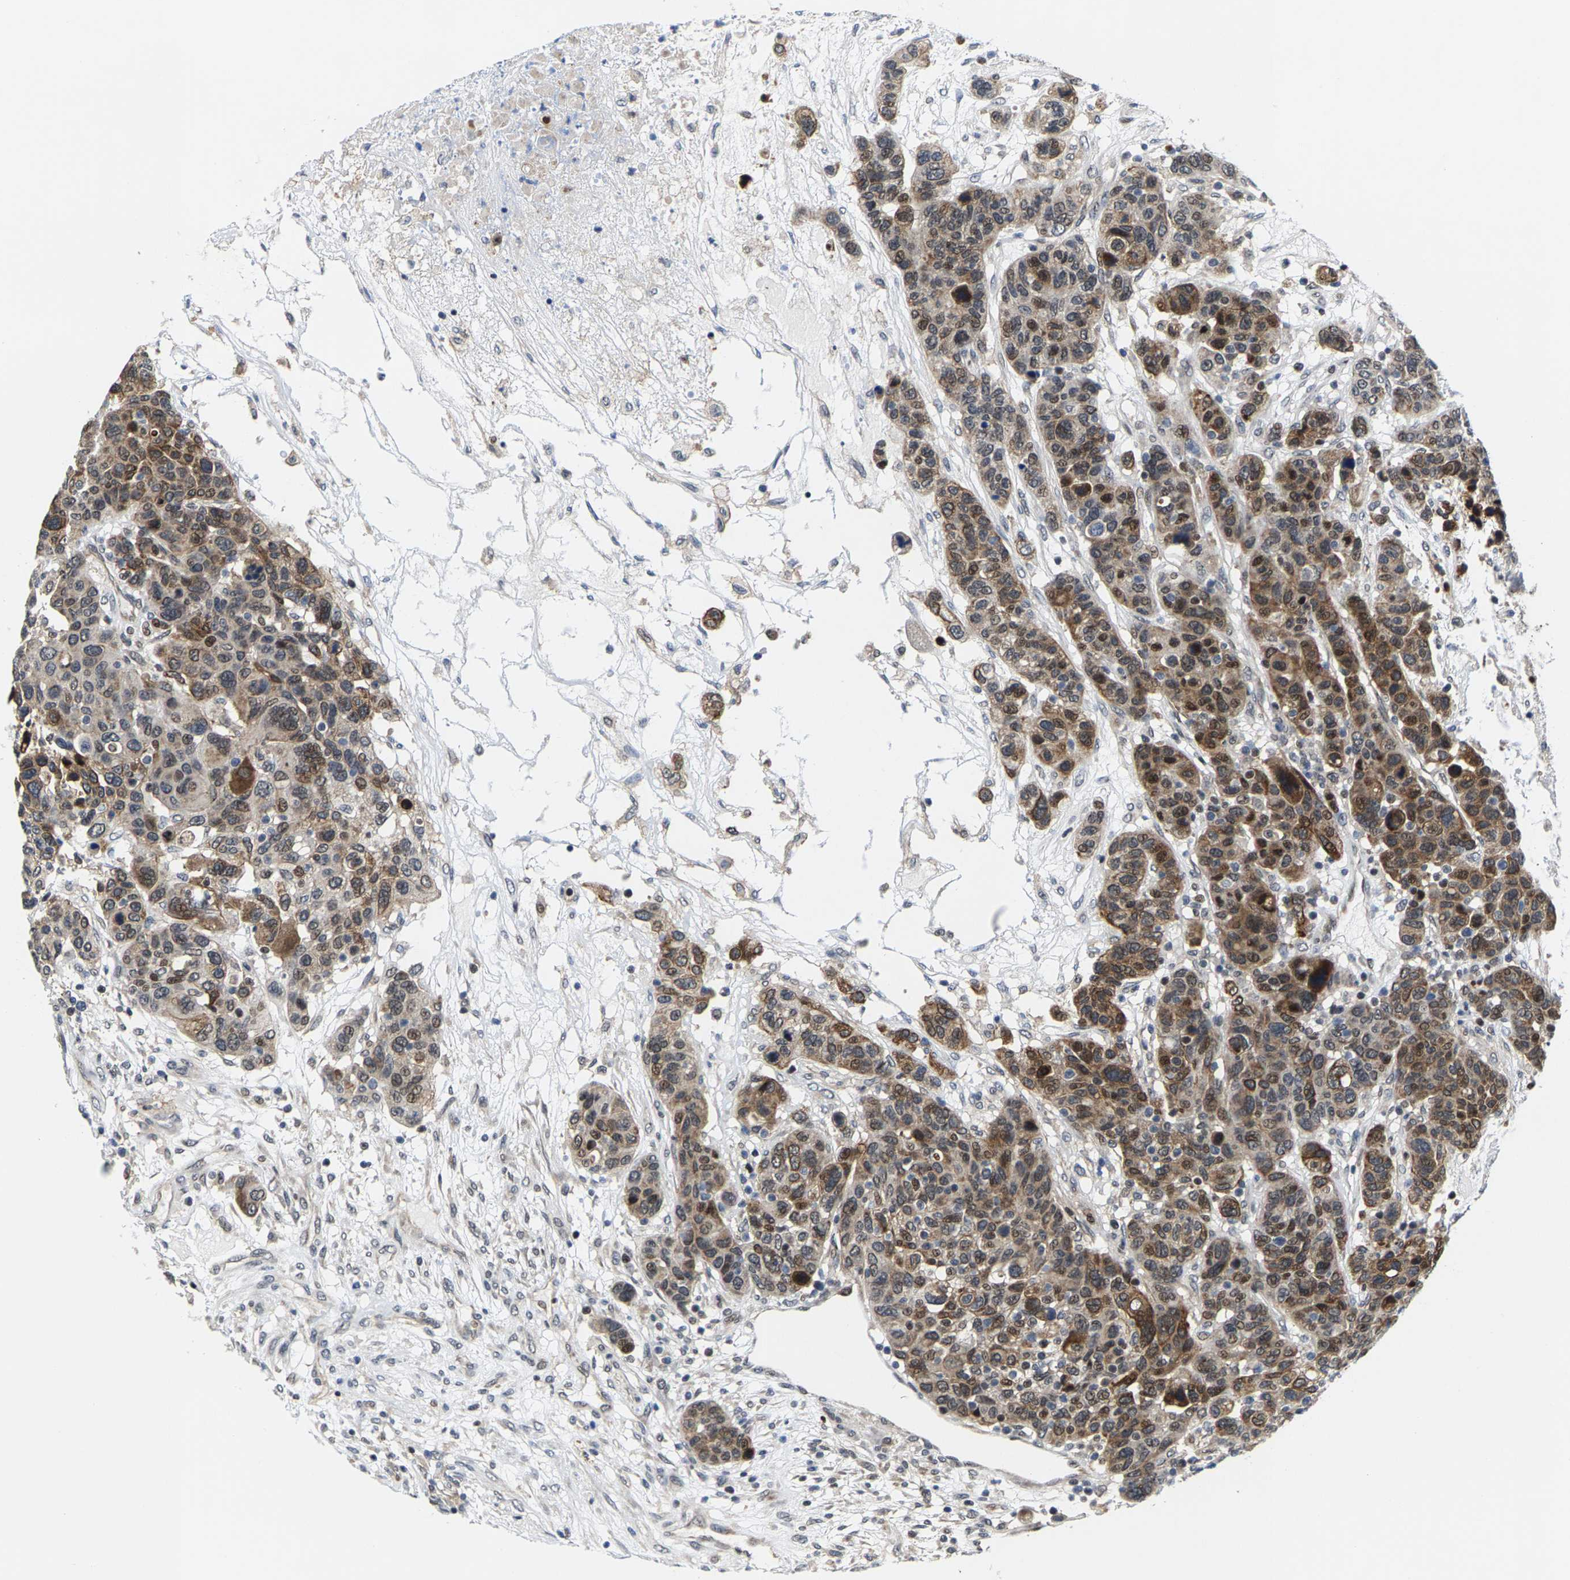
{"staining": {"intensity": "moderate", "quantity": ">75%", "location": "cytoplasmic/membranous"}, "tissue": "breast cancer", "cell_type": "Tumor cells", "image_type": "cancer", "snomed": [{"axis": "morphology", "description": "Duct carcinoma"}, {"axis": "topography", "description": "Breast"}], "caption": "Moderate cytoplasmic/membranous positivity is identified in about >75% of tumor cells in breast intraductal carcinoma.", "gene": "GTPBP10", "patient": {"sex": "female", "age": 37}}